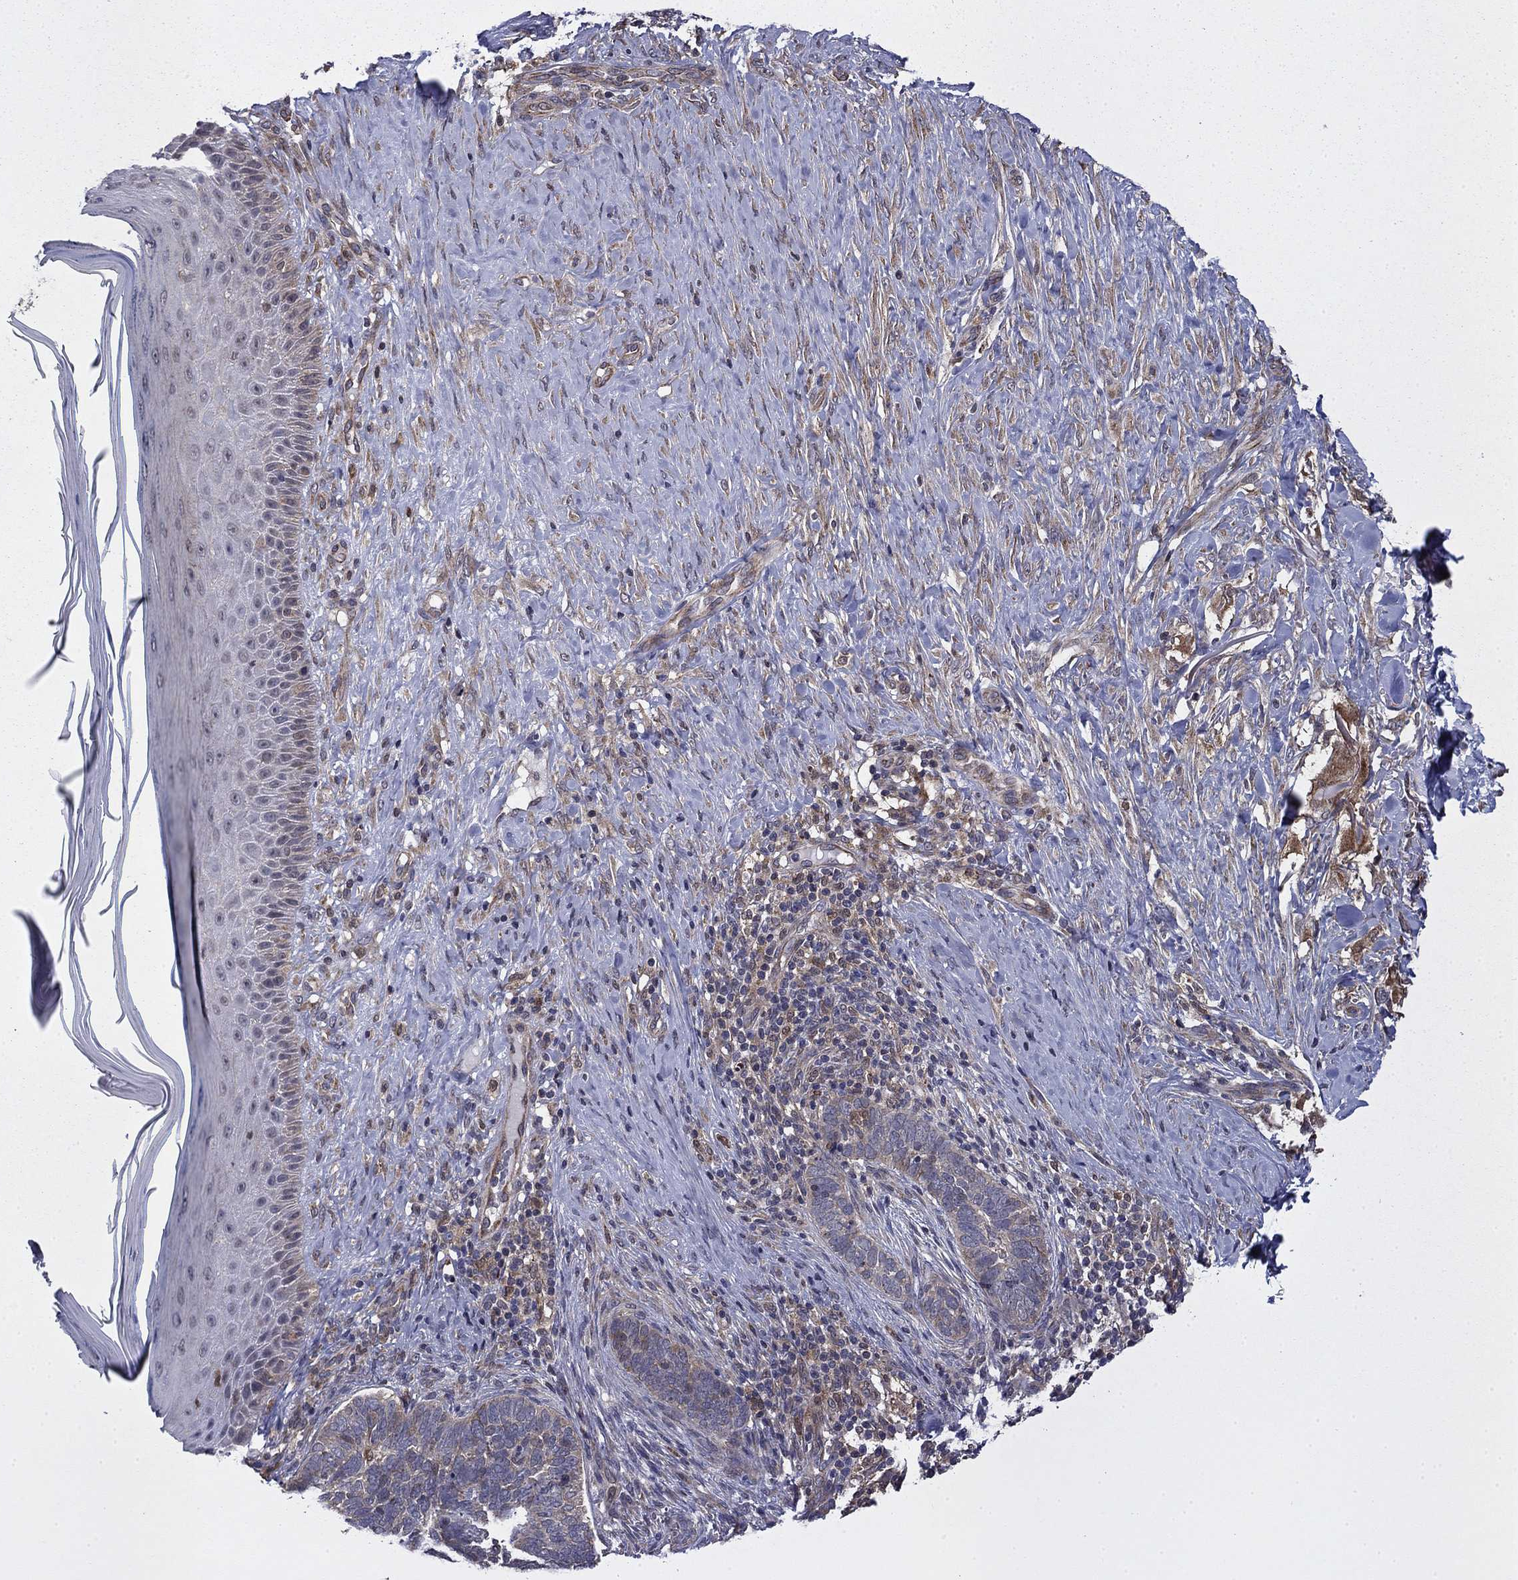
{"staining": {"intensity": "negative", "quantity": "none", "location": "none"}, "tissue": "skin cancer", "cell_type": "Tumor cells", "image_type": "cancer", "snomed": [{"axis": "morphology", "description": "Normal tissue, NOS"}, {"axis": "morphology", "description": "Basal cell carcinoma"}, {"axis": "topography", "description": "Skin"}], "caption": "Tumor cells are negative for protein expression in human skin cancer.", "gene": "TPMT", "patient": {"sex": "male", "age": 46}}